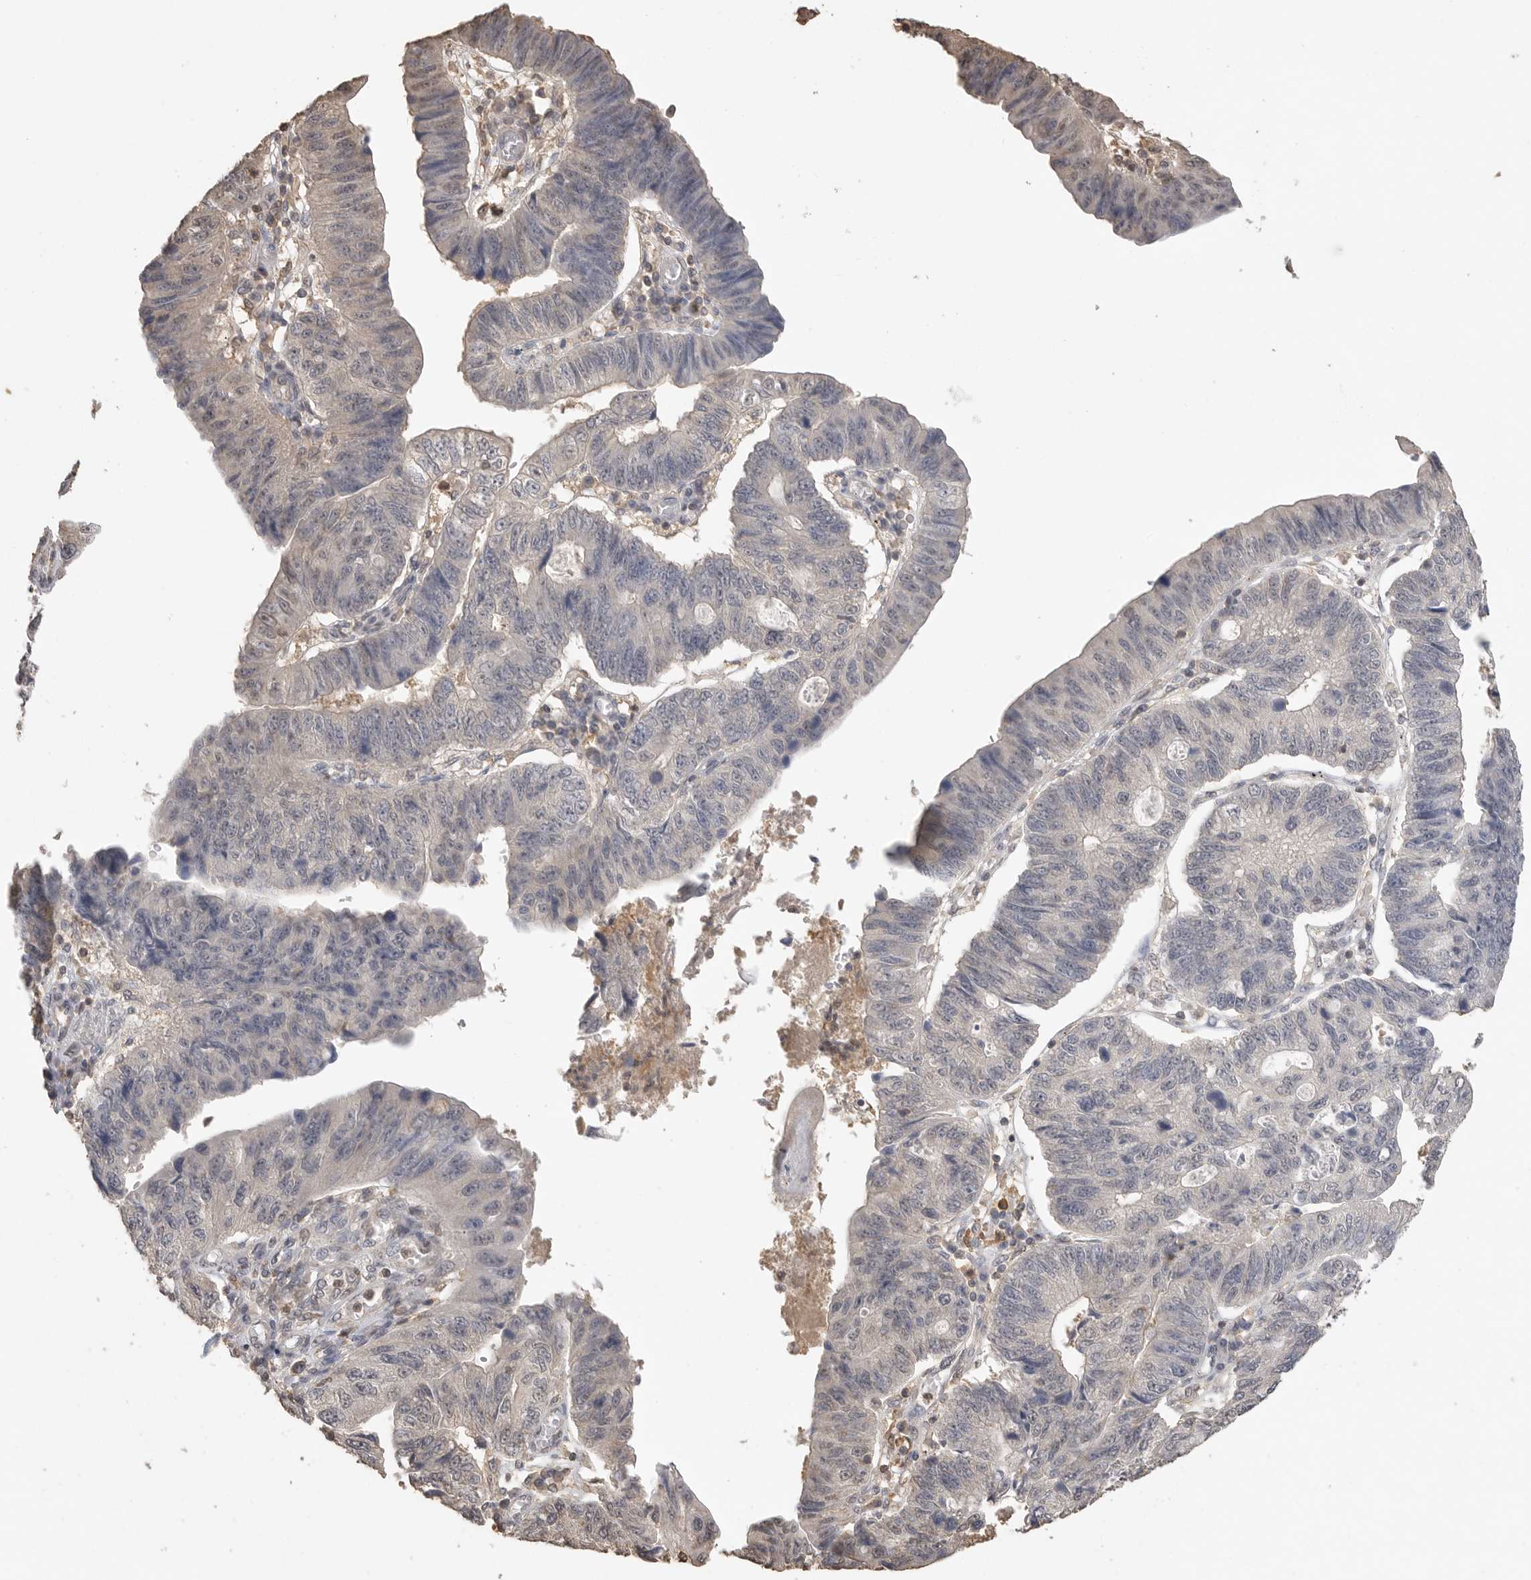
{"staining": {"intensity": "negative", "quantity": "none", "location": "none"}, "tissue": "stomach cancer", "cell_type": "Tumor cells", "image_type": "cancer", "snomed": [{"axis": "morphology", "description": "Adenocarcinoma, NOS"}, {"axis": "topography", "description": "Stomach"}], "caption": "This is a photomicrograph of immunohistochemistry (IHC) staining of adenocarcinoma (stomach), which shows no positivity in tumor cells.", "gene": "MAP2K1", "patient": {"sex": "male", "age": 59}}